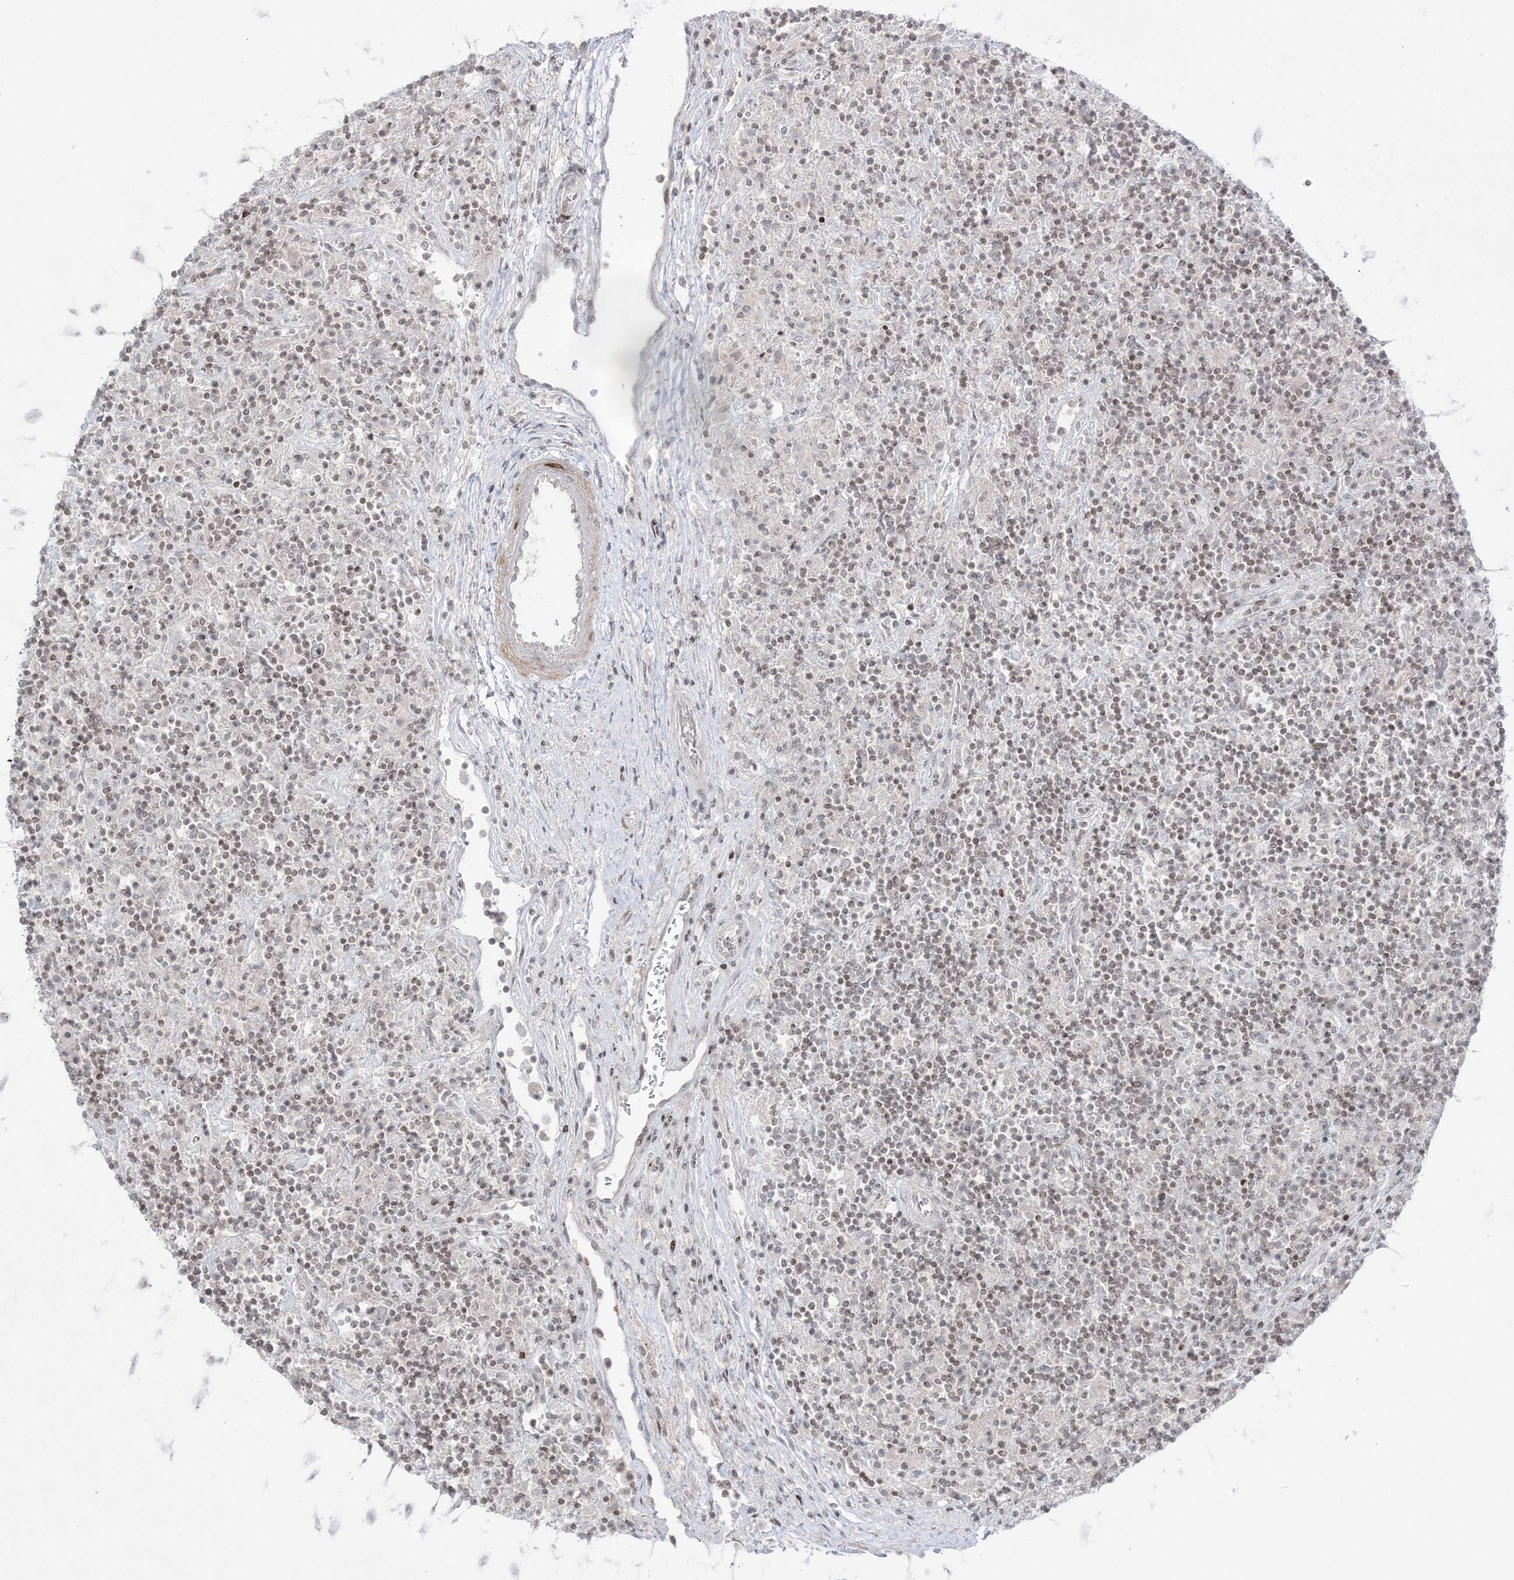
{"staining": {"intensity": "negative", "quantity": "none", "location": "none"}, "tissue": "lymphoma", "cell_type": "Tumor cells", "image_type": "cancer", "snomed": [{"axis": "morphology", "description": "Hodgkin's disease, NOS"}, {"axis": "topography", "description": "Lymph node"}], "caption": "A high-resolution image shows IHC staining of Hodgkin's disease, which exhibits no significant positivity in tumor cells.", "gene": "SH3BP4", "patient": {"sex": "male", "age": 70}}